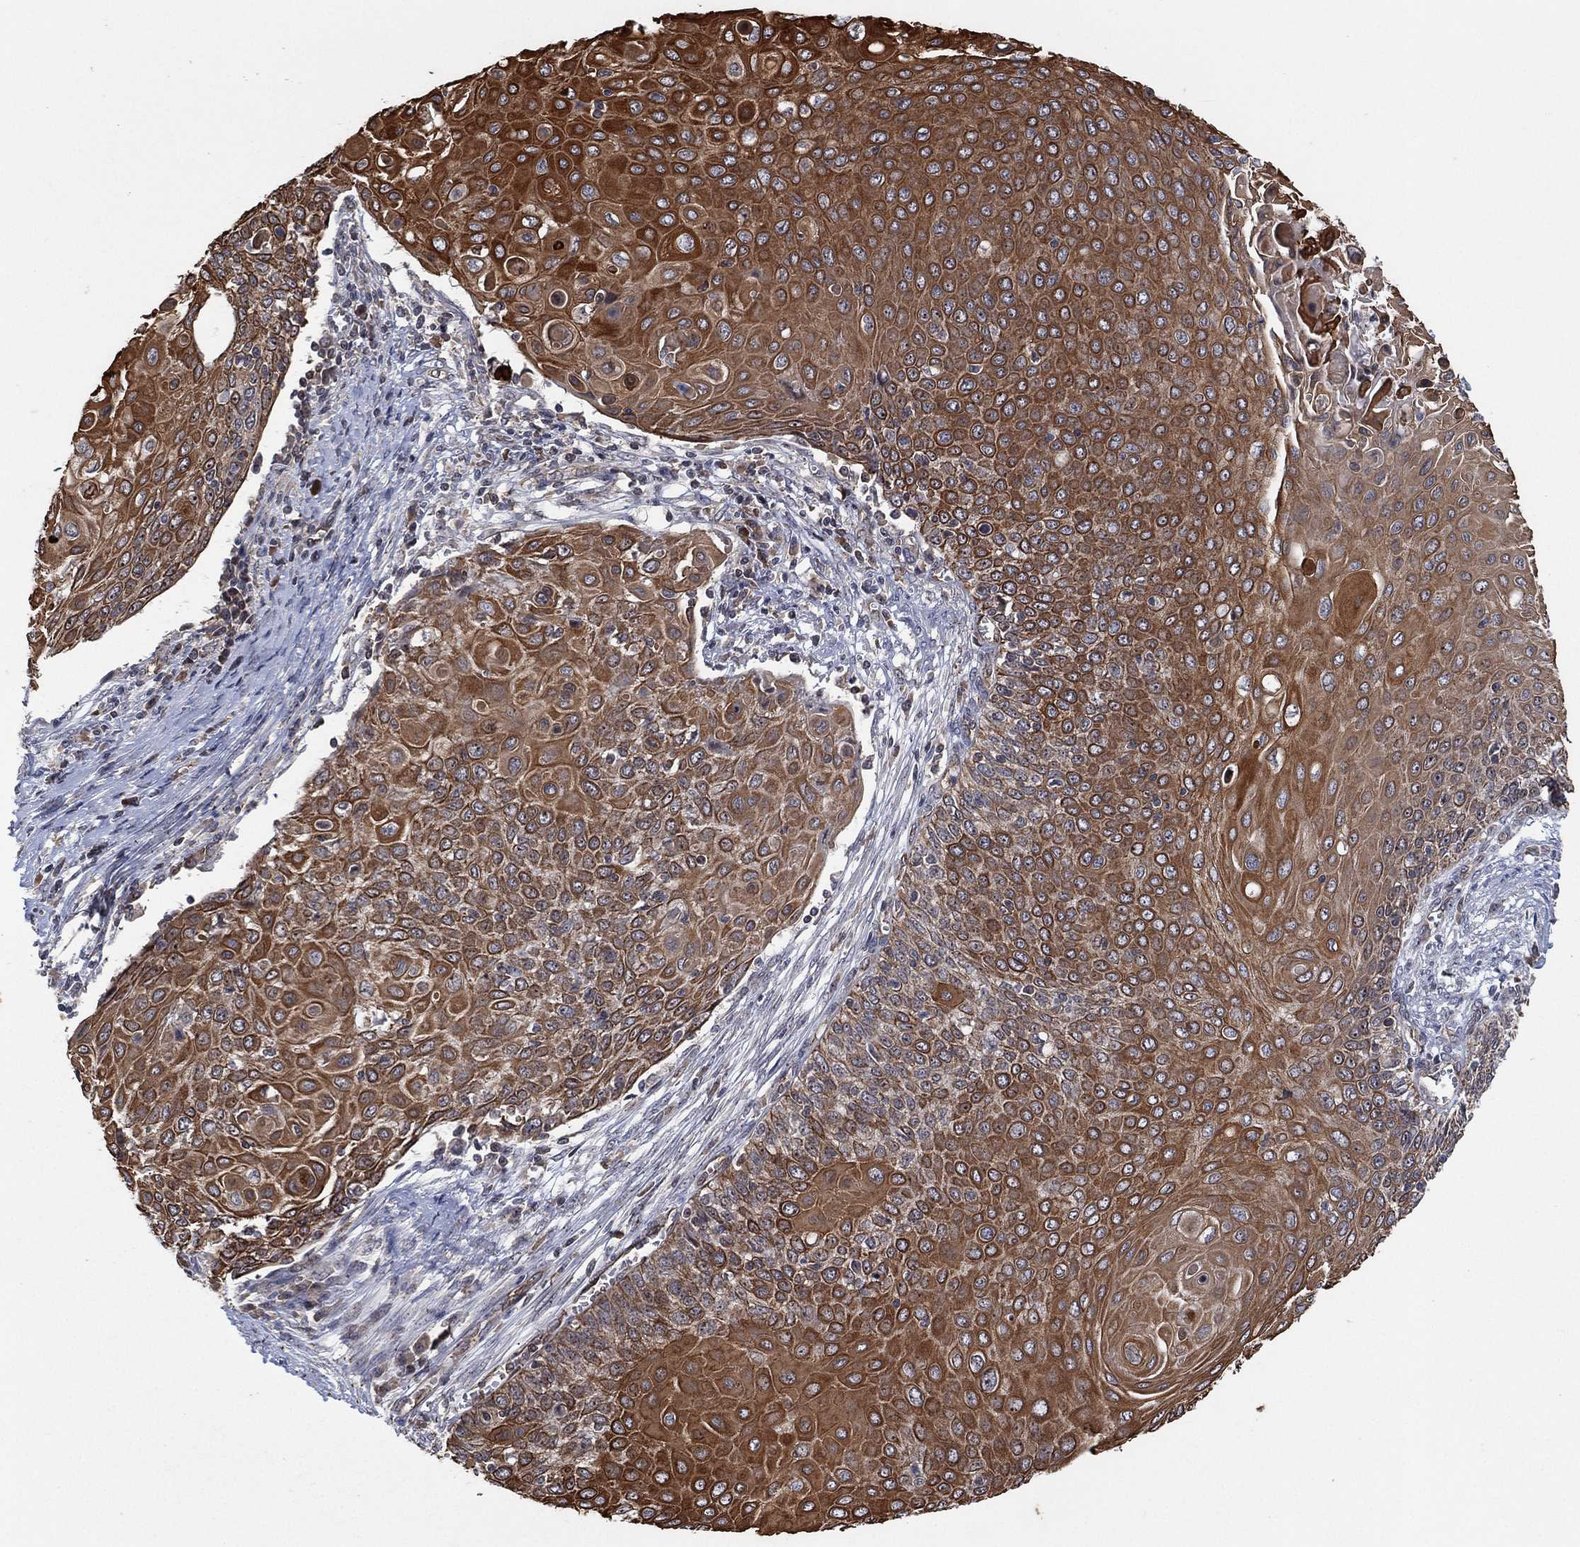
{"staining": {"intensity": "strong", "quantity": ">75%", "location": "cytoplasmic/membranous"}, "tissue": "cervical cancer", "cell_type": "Tumor cells", "image_type": "cancer", "snomed": [{"axis": "morphology", "description": "Squamous cell carcinoma, NOS"}, {"axis": "topography", "description": "Cervix"}], "caption": "Protein staining displays strong cytoplasmic/membranous expression in about >75% of tumor cells in cervical cancer. (brown staining indicates protein expression, while blue staining denotes nuclei).", "gene": "TMCO1", "patient": {"sex": "female", "age": 39}}